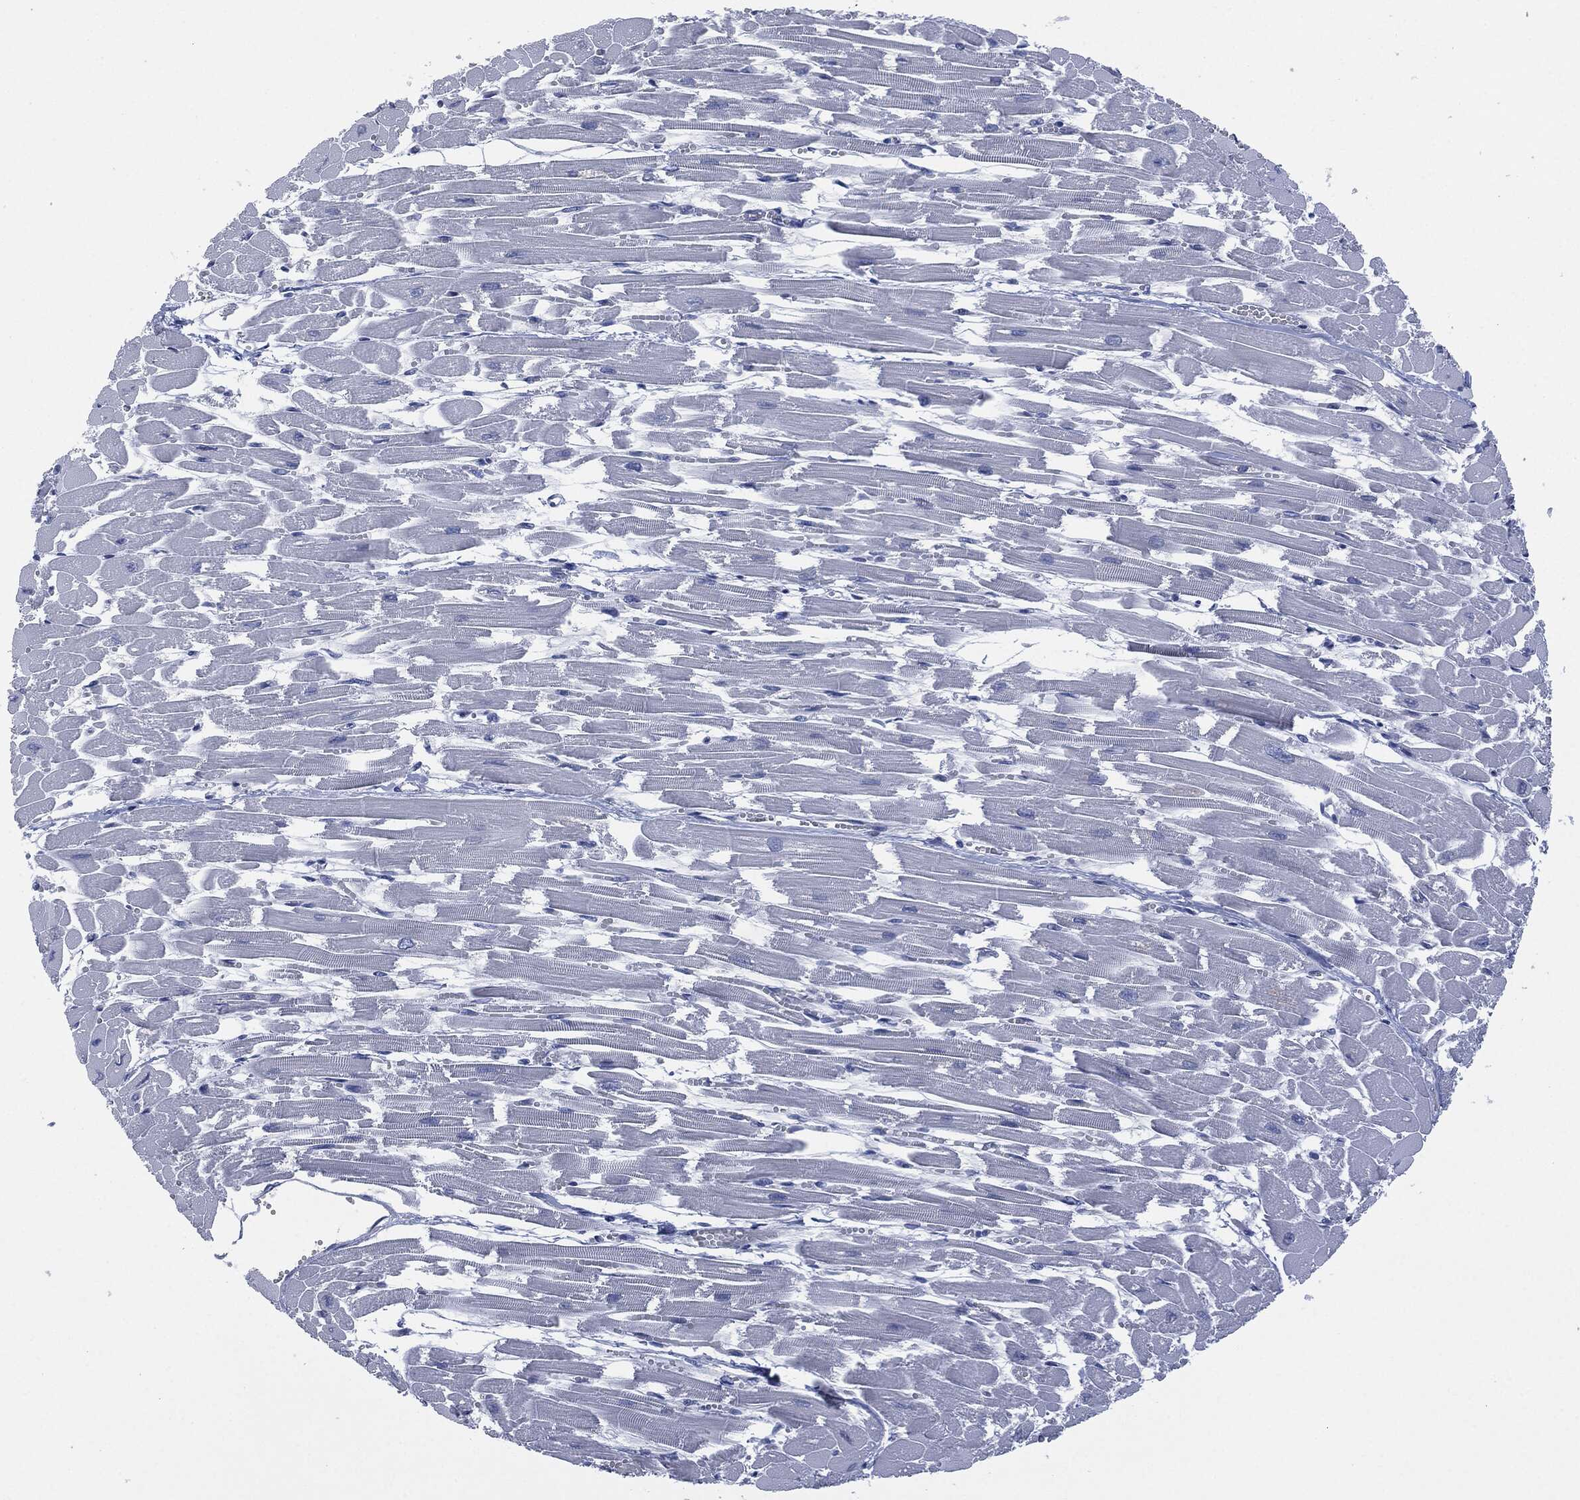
{"staining": {"intensity": "negative", "quantity": "none", "location": "none"}, "tissue": "heart muscle", "cell_type": "Cardiomyocytes", "image_type": "normal", "snomed": [{"axis": "morphology", "description": "Normal tissue, NOS"}, {"axis": "topography", "description": "Heart"}], "caption": "A high-resolution photomicrograph shows IHC staining of normal heart muscle, which shows no significant expression in cardiomyocytes. (Immunohistochemistry (ihc), brightfield microscopy, high magnification).", "gene": "MUC16", "patient": {"sex": "female", "age": 52}}